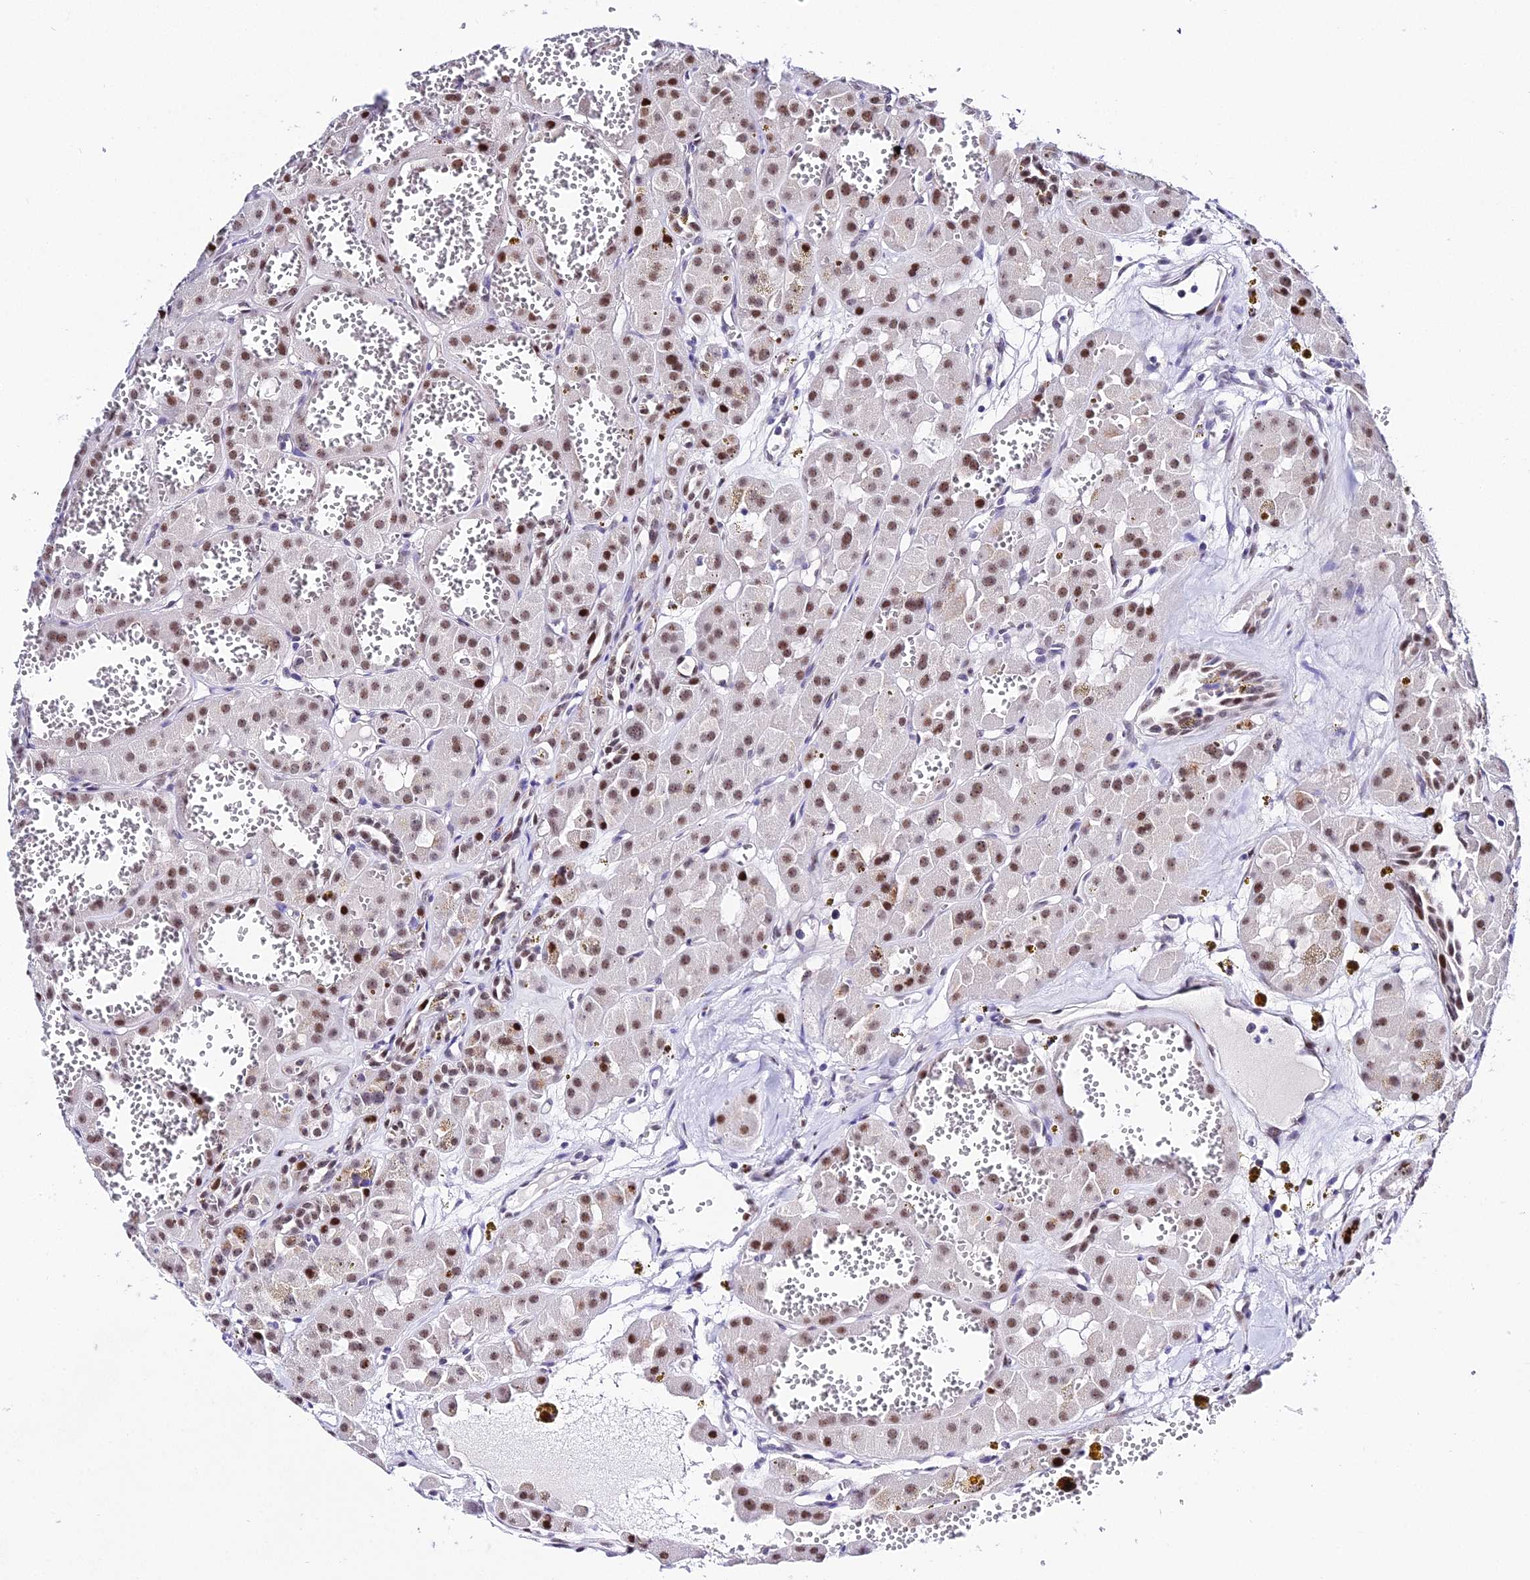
{"staining": {"intensity": "weak", "quantity": ">75%", "location": "nuclear"}, "tissue": "renal cancer", "cell_type": "Tumor cells", "image_type": "cancer", "snomed": [{"axis": "morphology", "description": "Carcinoma, NOS"}, {"axis": "topography", "description": "Kidney"}], "caption": "Brown immunohistochemical staining in human renal cancer (carcinoma) displays weak nuclear positivity in approximately >75% of tumor cells. (DAB IHC with brightfield microscopy, high magnification).", "gene": "POFUT2", "patient": {"sex": "female", "age": 75}}